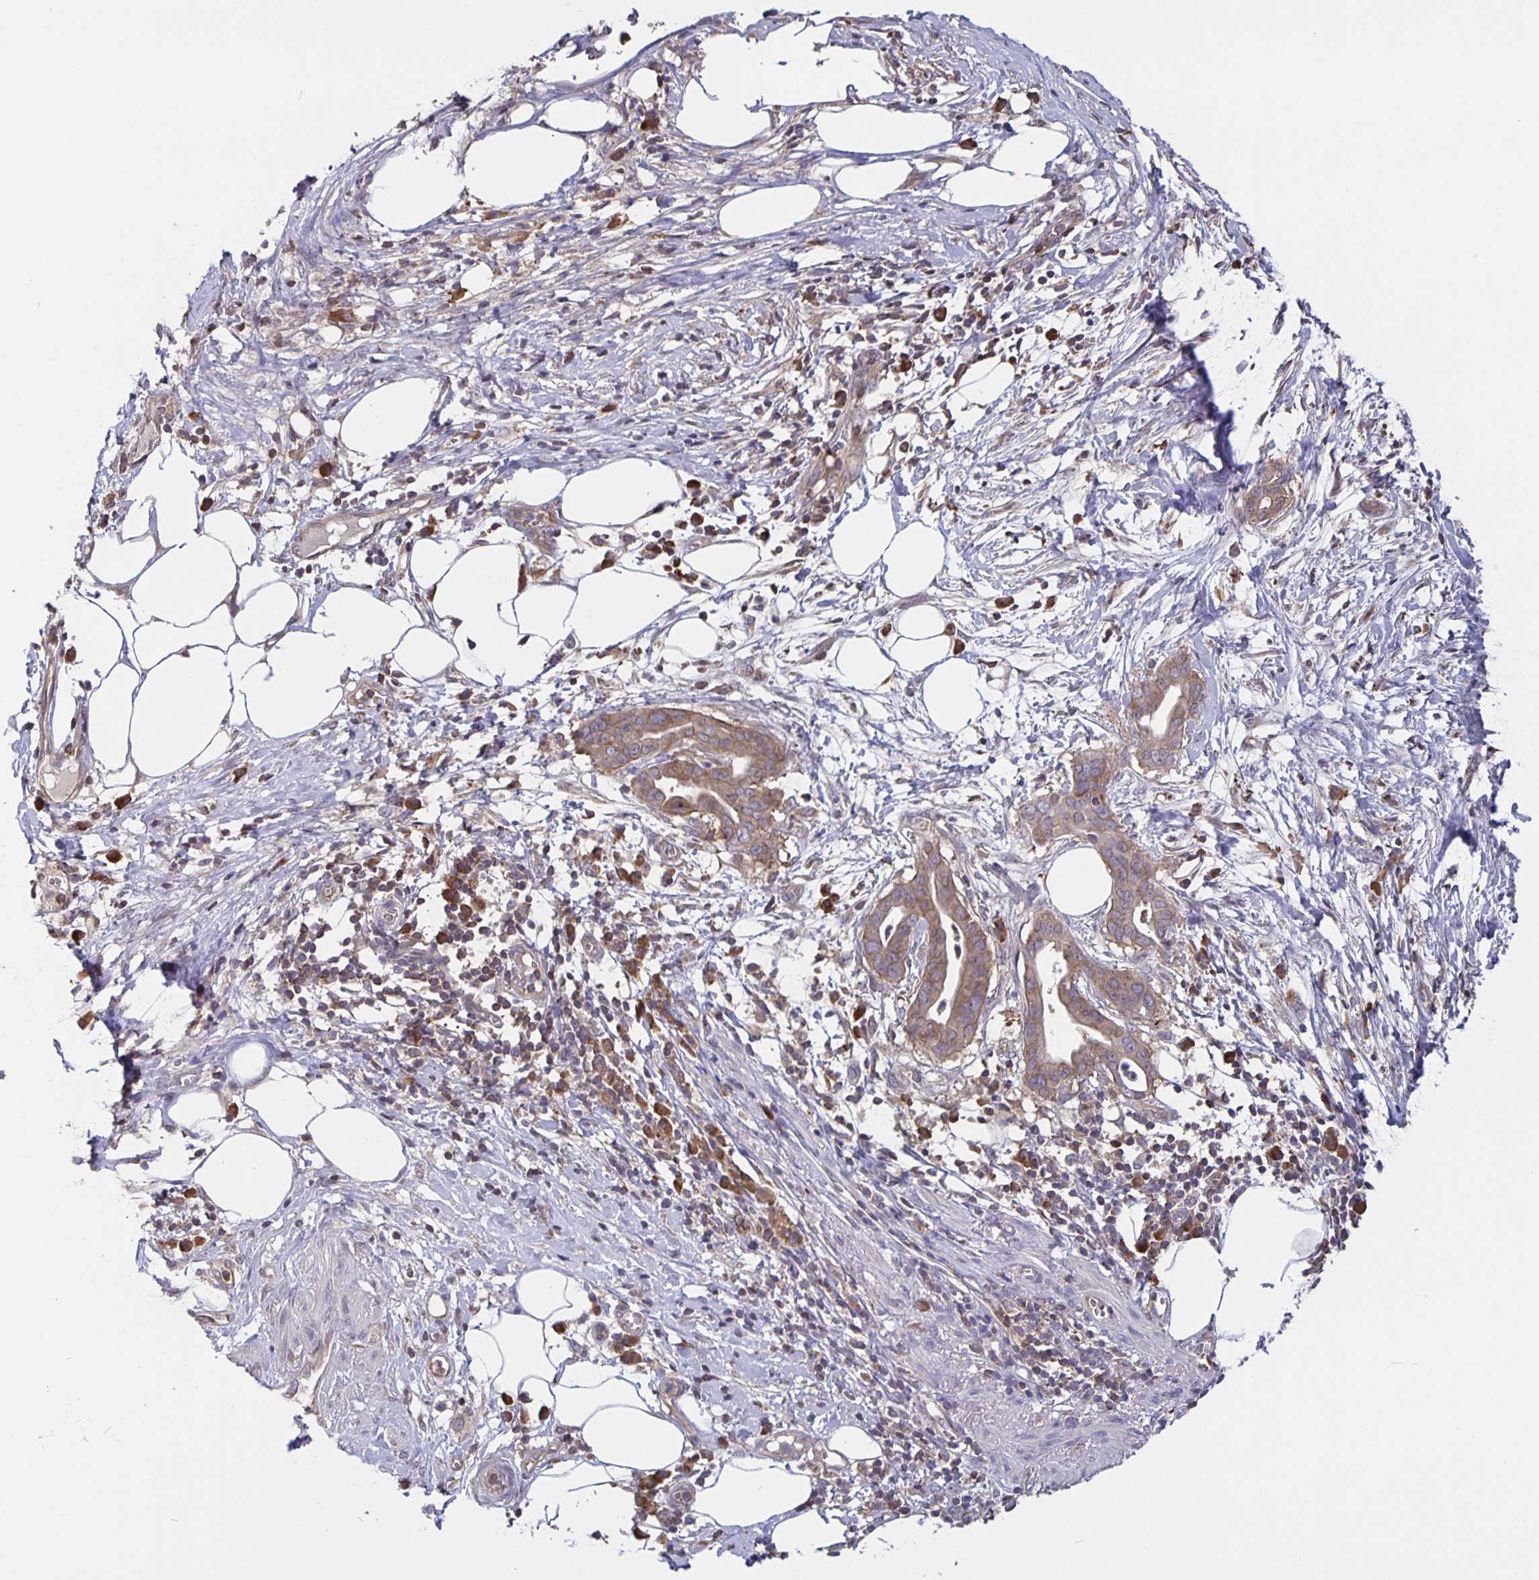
{"staining": {"intensity": "moderate", "quantity": ">75%", "location": "cytoplasmic/membranous"}, "tissue": "pancreatic cancer", "cell_type": "Tumor cells", "image_type": "cancer", "snomed": [{"axis": "morphology", "description": "Adenocarcinoma, NOS"}, {"axis": "topography", "description": "Pancreas"}], "caption": "A brown stain labels moderate cytoplasmic/membranous expression of a protein in human pancreatic cancer tumor cells.", "gene": "FEM1C", "patient": {"sex": "male", "age": 61}}